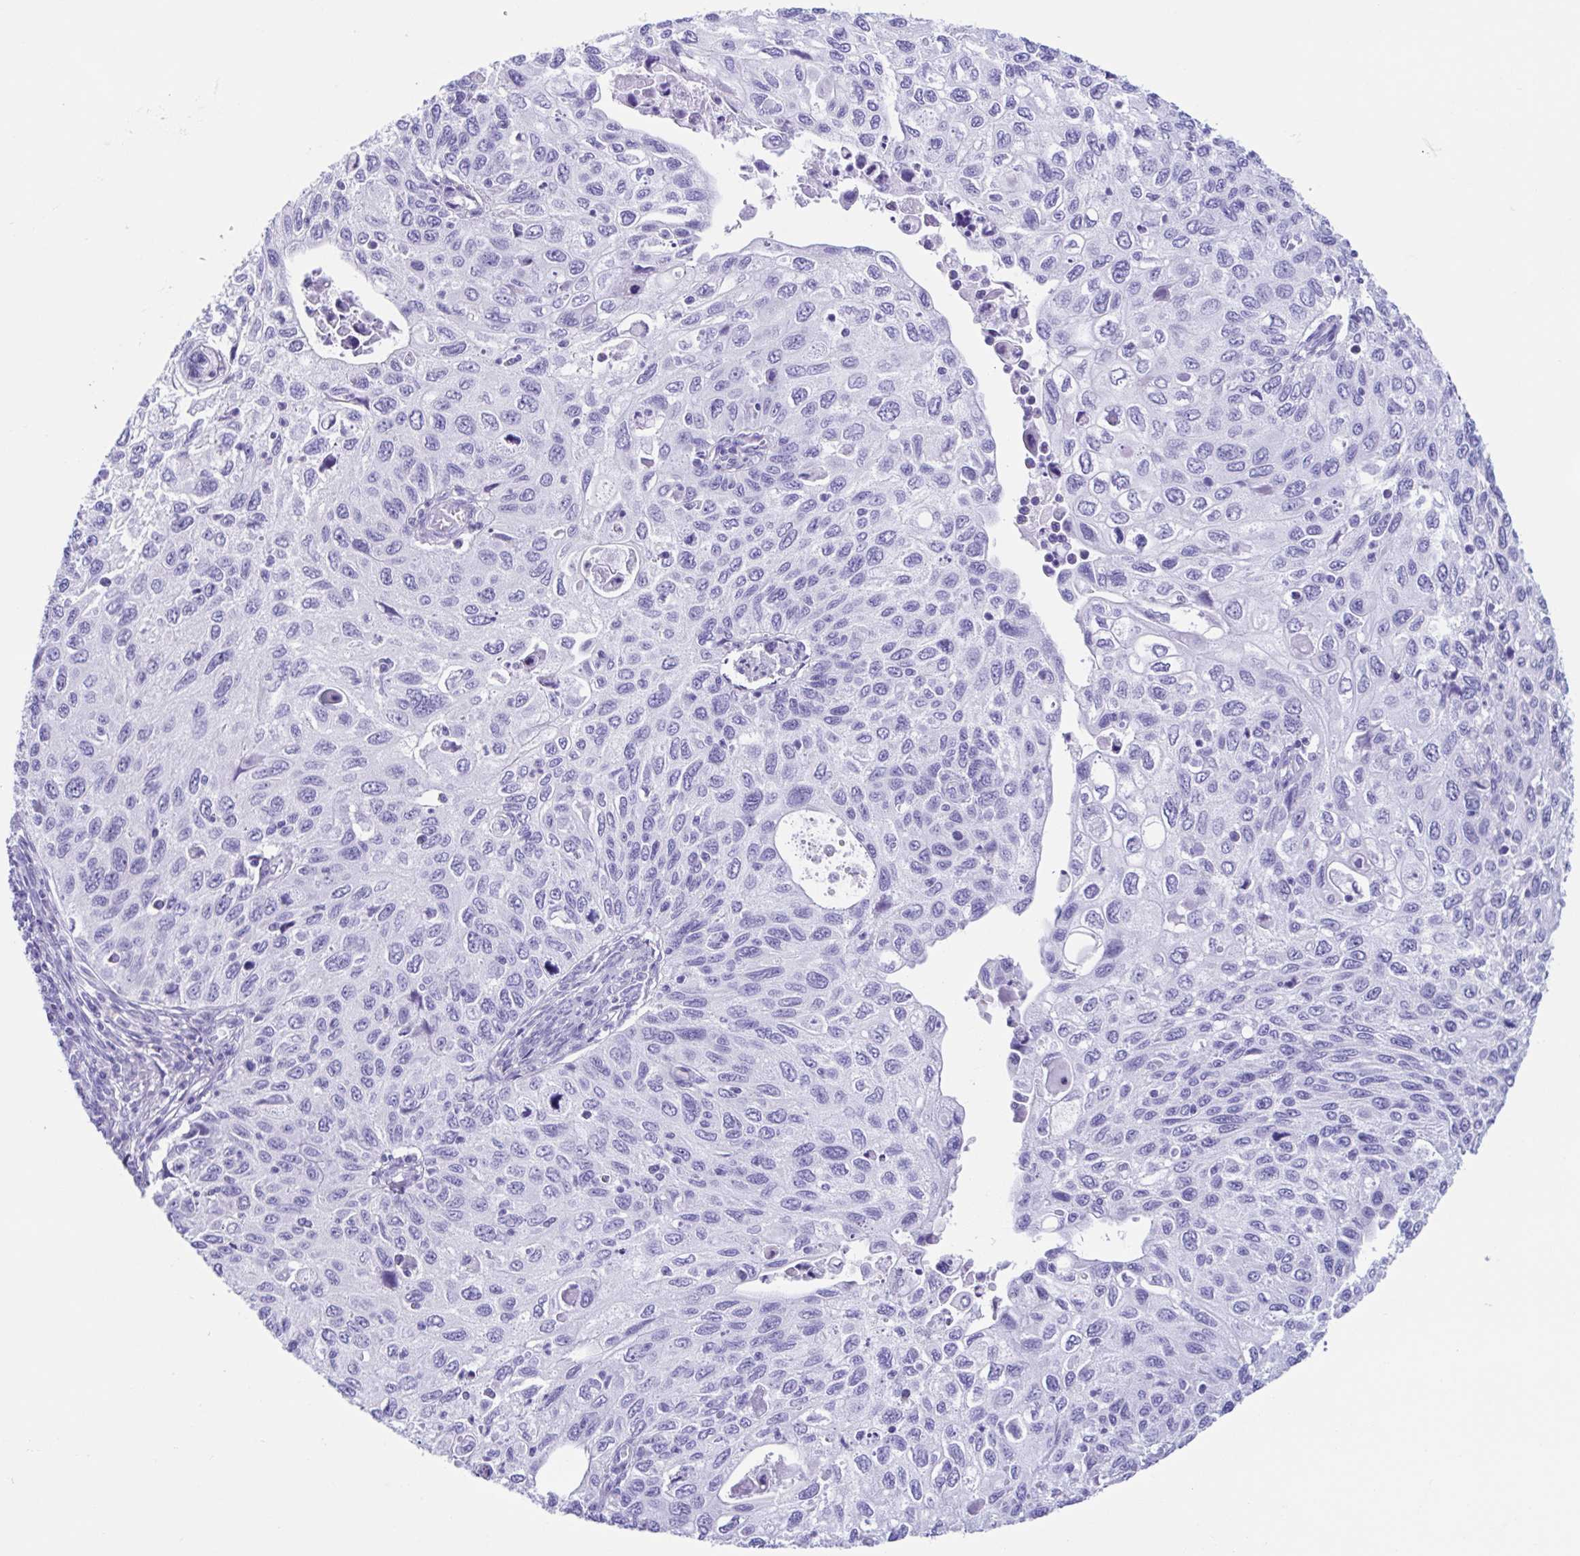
{"staining": {"intensity": "negative", "quantity": "none", "location": "none"}, "tissue": "cervical cancer", "cell_type": "Tumor cells", "image_type": "cancer", "snomed": [{"axis": "morphology", "description": "Squamous cell carcinoma, NOS"}, {"axis": "topography", "description": "Cervix"}], "caption": "Micrograph shows no significant protein expression in tumor cells of cervical cancer (squamous cell carcinoma). (Immunohistochemistry, brightfield microscopy, high magnification).", "gene": "ACTRT3", "patient": {"sex": "female", "age": 70}}